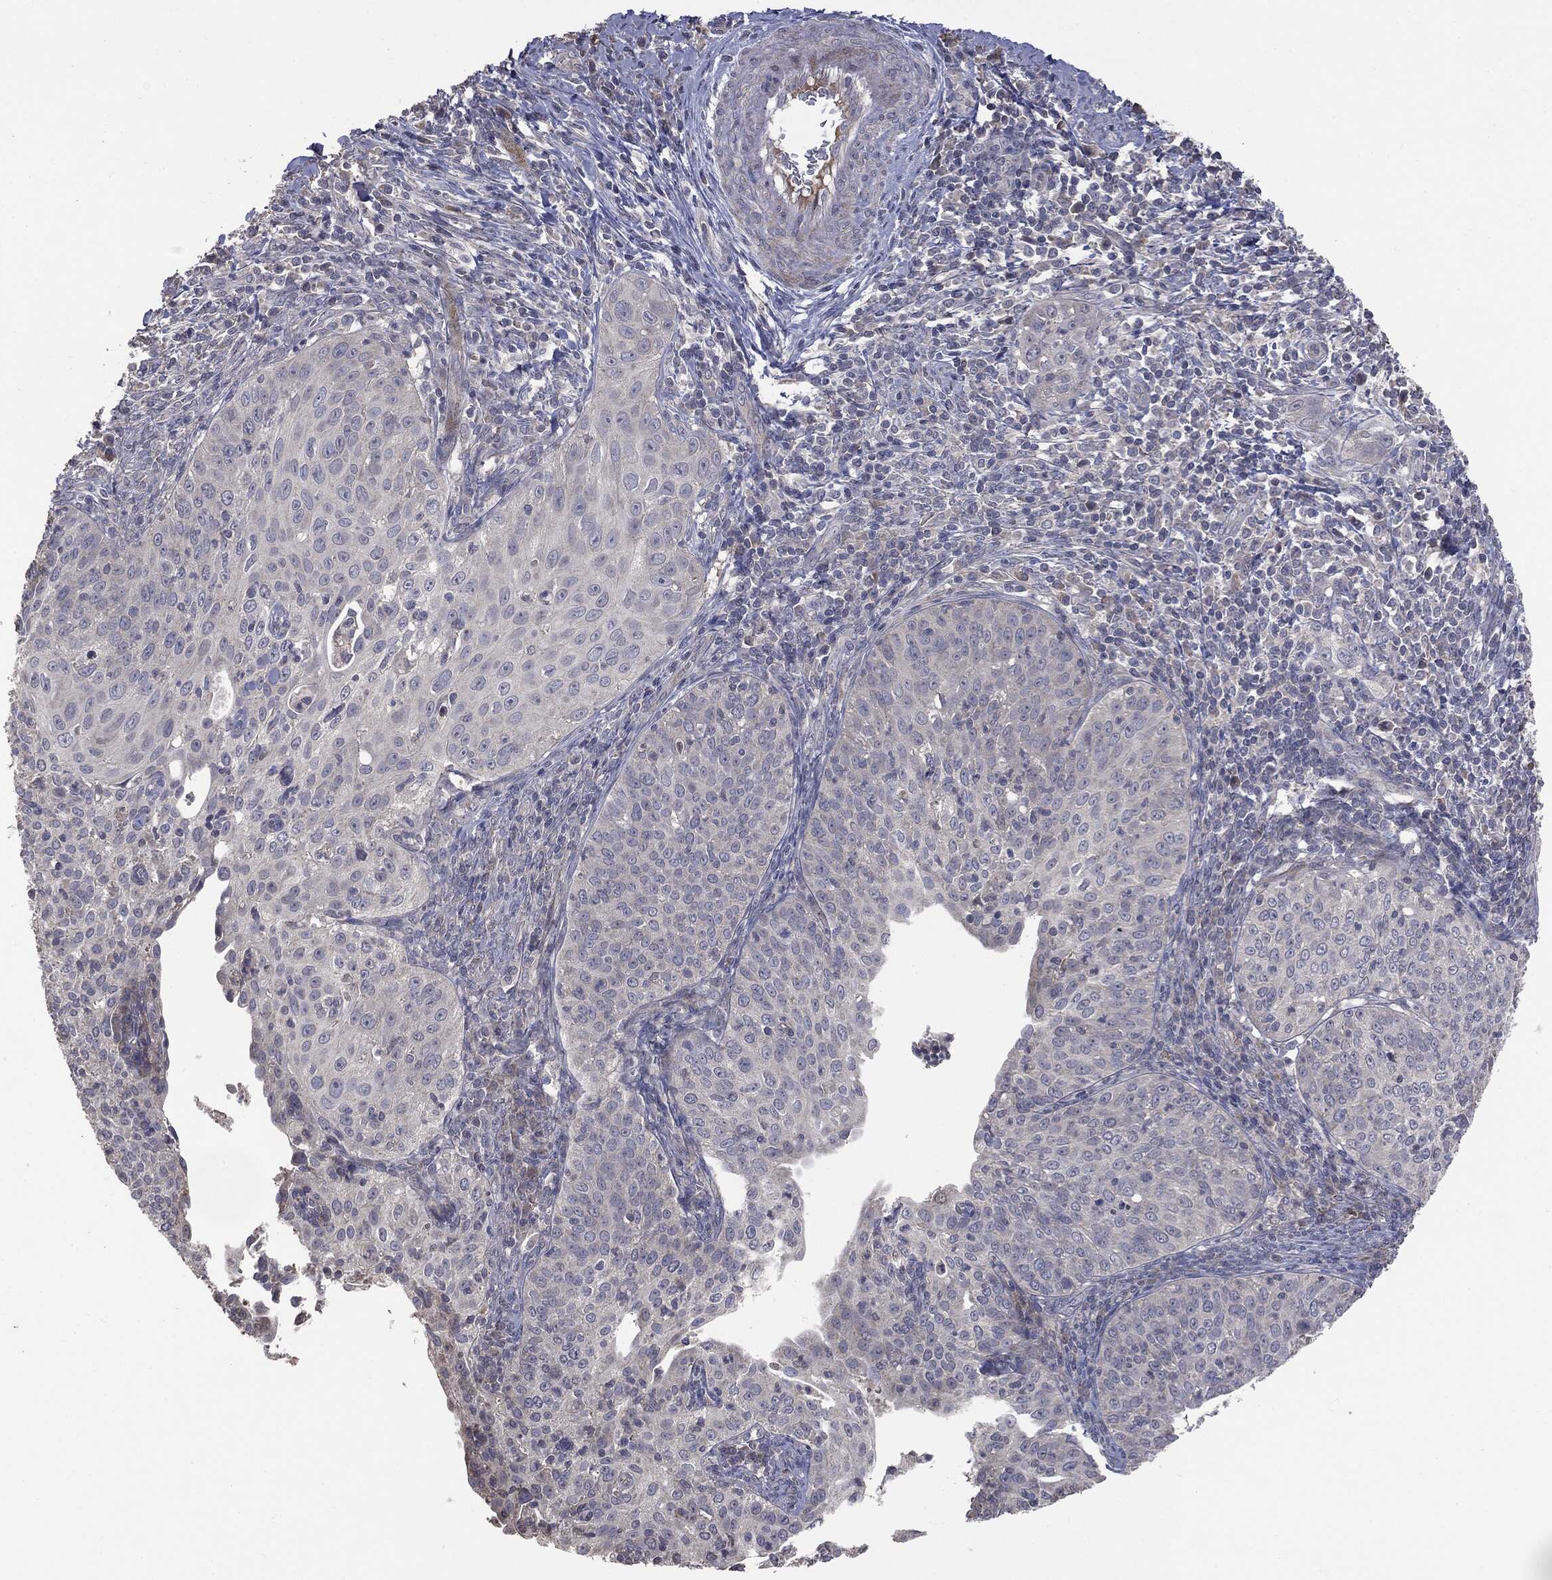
{"staining": {"intensity": "negative", "quantity": "none", "location": "none"}, "tissue": "cervical cancer", "cell_type": "Tumor cells", "image_type": "cancer", "snomed": [{"axis": "morphology", "description": "Squamous cell carcinoma, NOS"}, {"axis": "topography", "description": "Cervix"}], "caption": "A micrograph of cervical cancer (squamous cell carcinoma) stained for a protein shows no brown staining in tumor cells. Brightfield microscopy of immunohistochemistry (IHC) stained with DAB (3,3'-diaminobenzidine) (brown) and hematoxylin (blue), captured at high magnification.", "gene": "MTOR", "patient": {"sex": "female", "age": 30}}